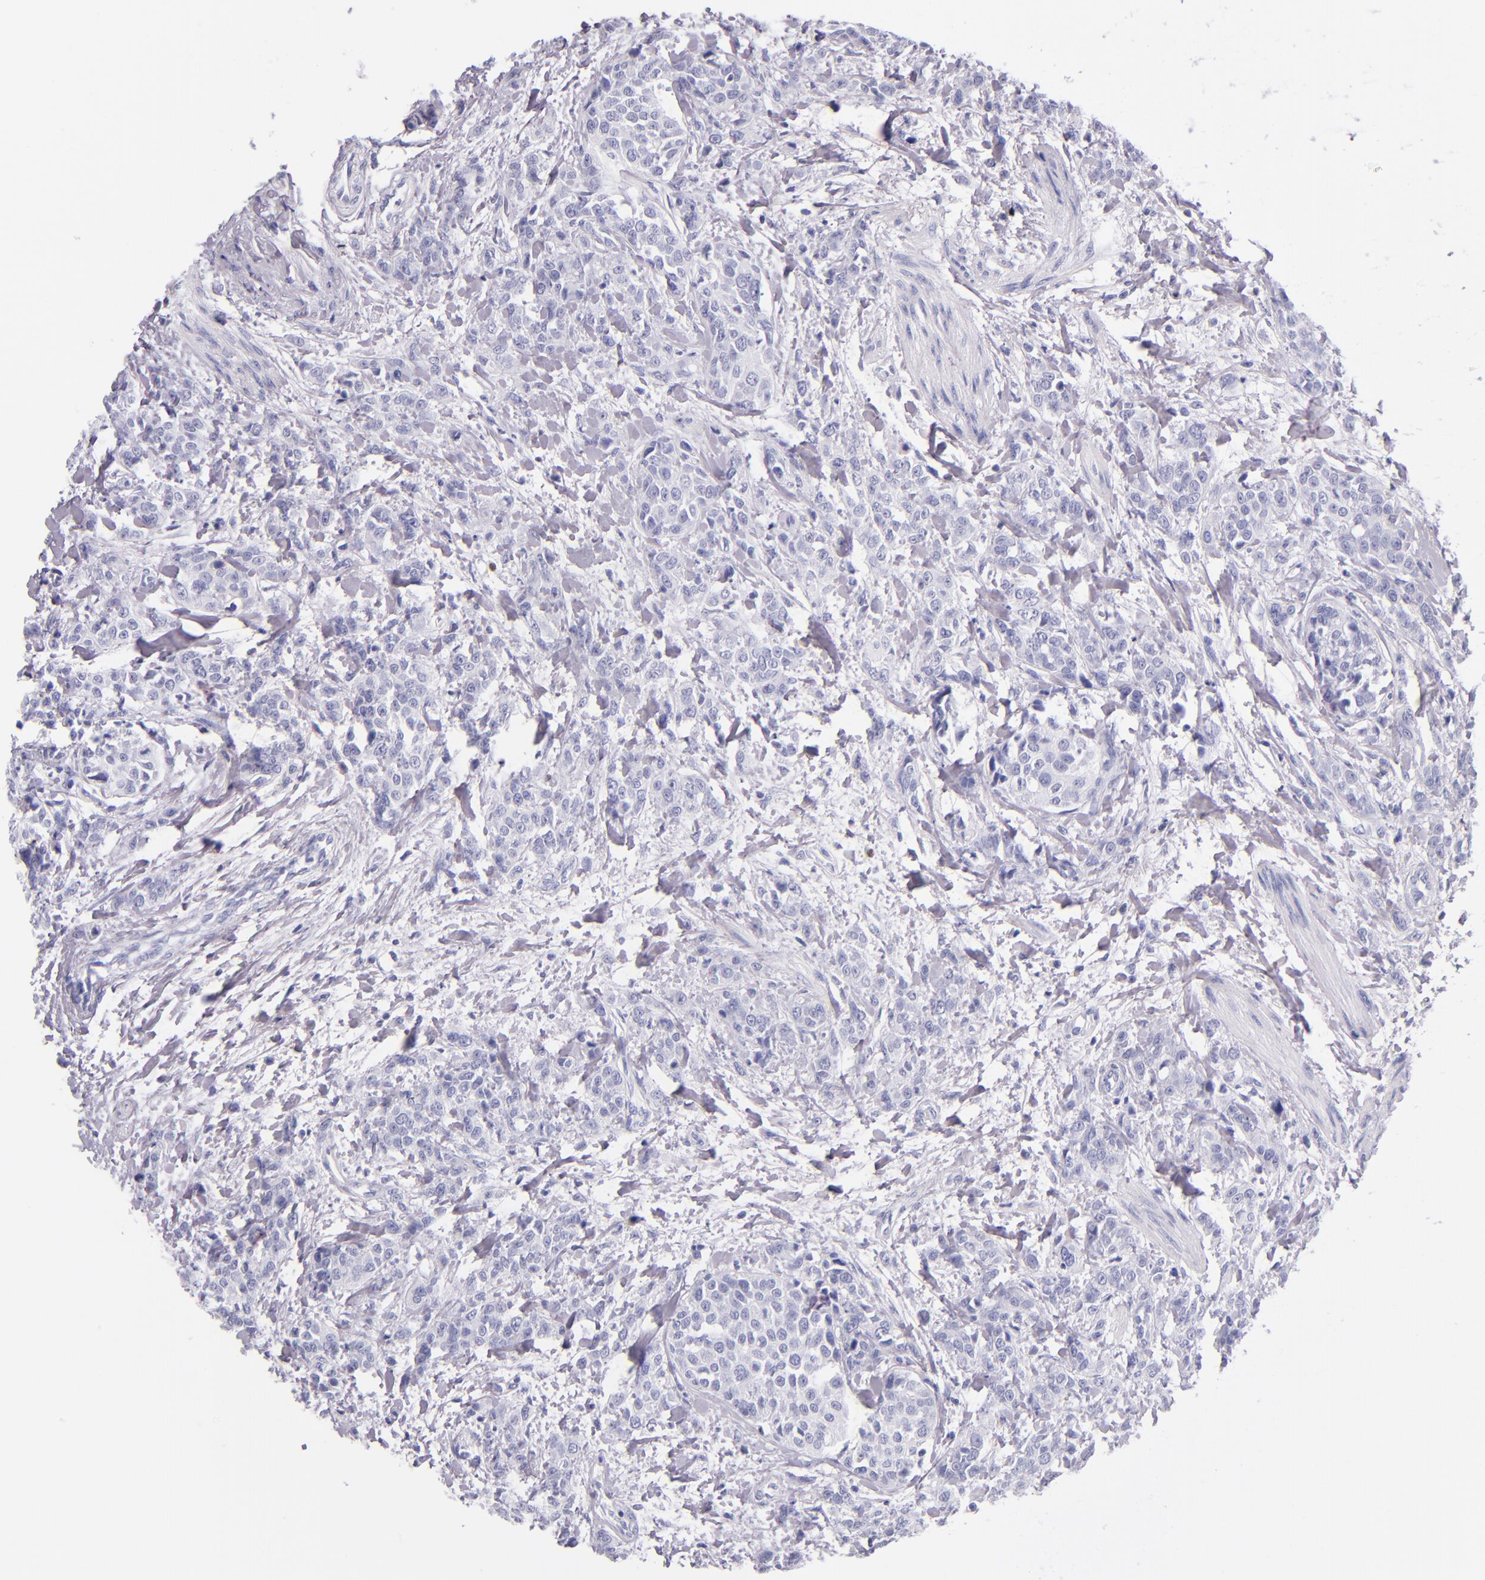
{"staining": {"intensity": "negative", "quantity": "none", "location": "none"}, "tissue": "urothelial cancer", "cell_type": "Tumor cells", "image_type": "cancer", "snomed": [{"axis": "morphology", "description": "Urothelial carcinoma, High grade"}, {"axis": "topography", "description": "Urinary bladder"}], "caption": "Immunohistochemistry (IHC) of human urothelial cancer displays no staining in tumor cells.", "gene": "IRF4", "patient": {"sex": "male", "age": 56}}